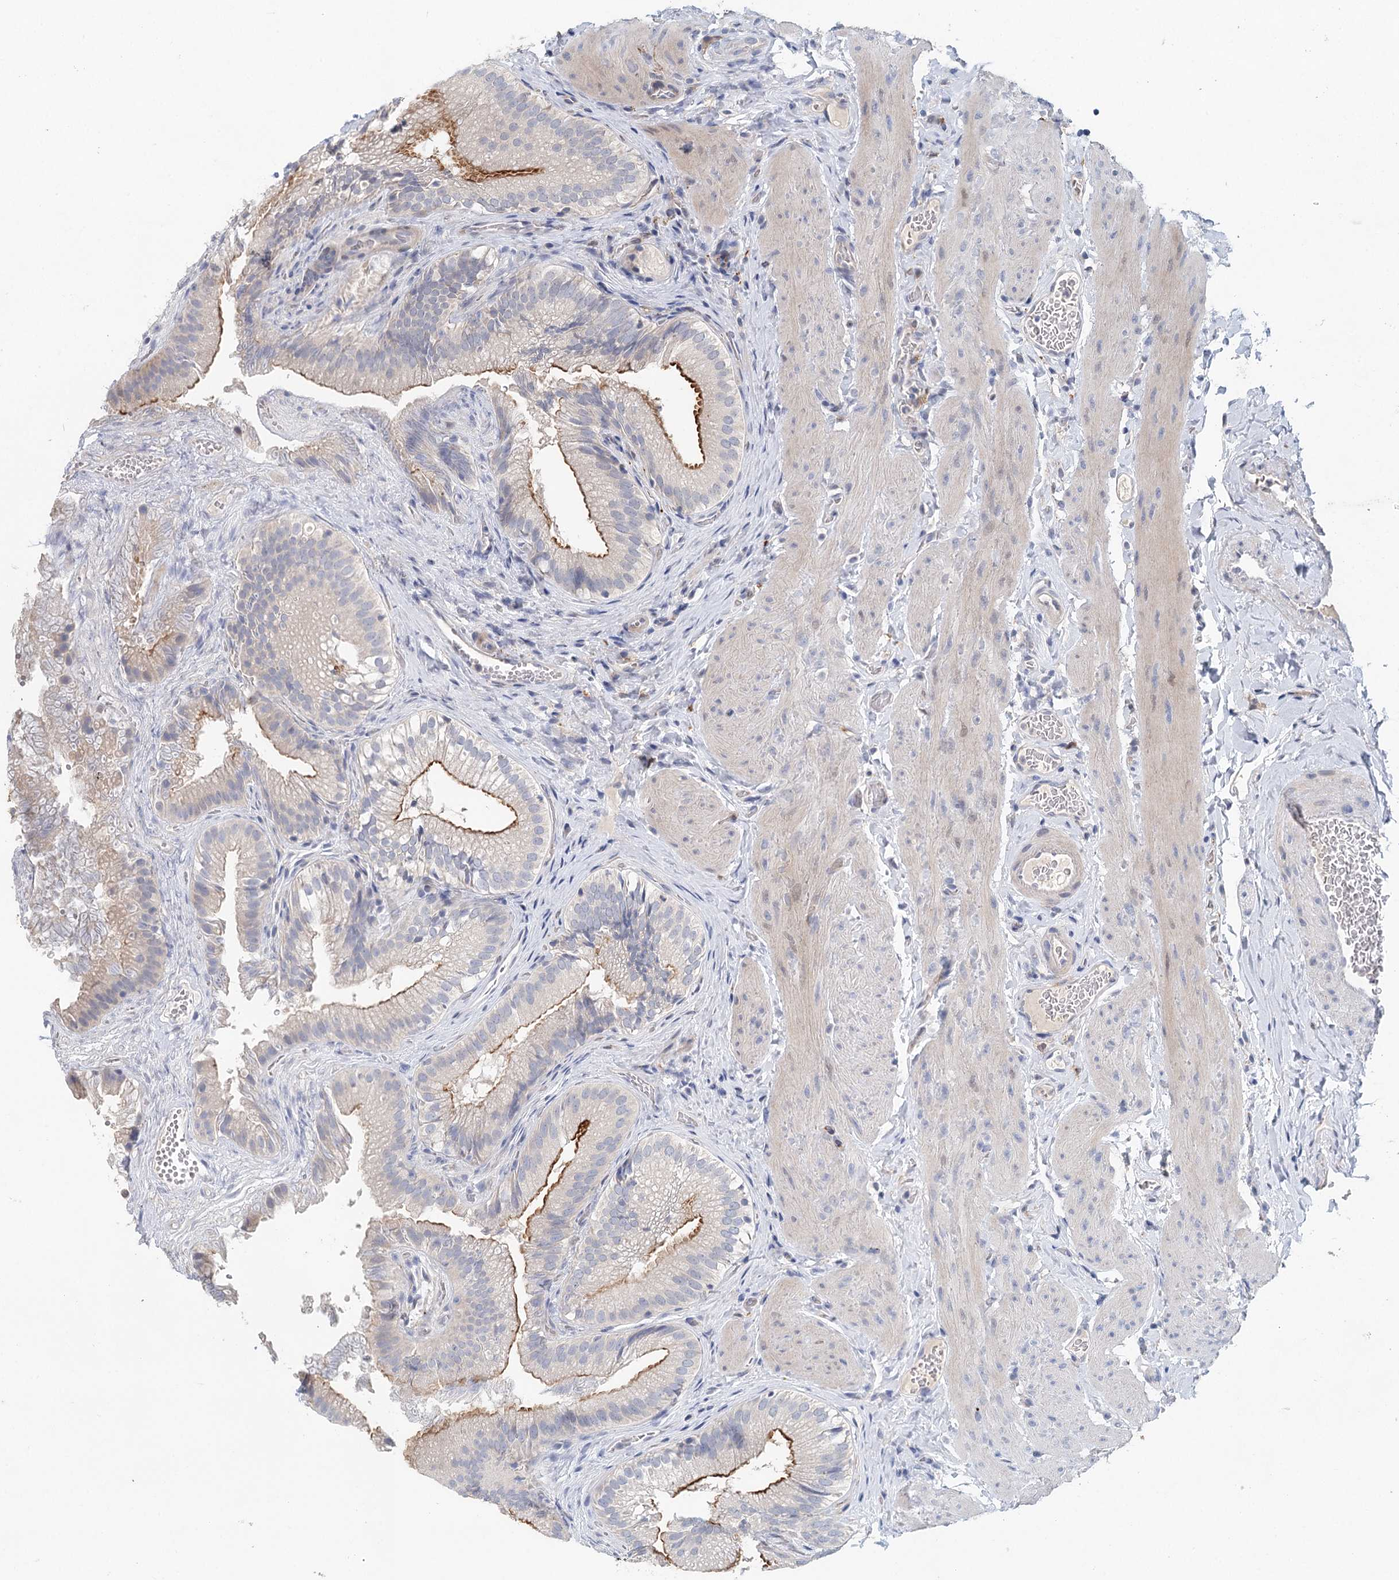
{"staining": {"intensity": "moderate", "quantity": "25%-75%", "location": "cytoplasmic/membranous"}, "tissue": "gallbladder", "cell_type": "Glandular cells", "image_type": "normal", "snomed": [{"axis": "morphology", "description": "Normal tissue, NOS"}, {"axis": "topography", "description": "Gallbladder"}], "caption": "IHC of unremarkable gallbladder displays medium levels of moderate cytoplasmic/membranous positivity in approximately 25%-75% of glandular cells.", "gene": "SLC19A3", "patient": {"sex": "female", "age": 30}}